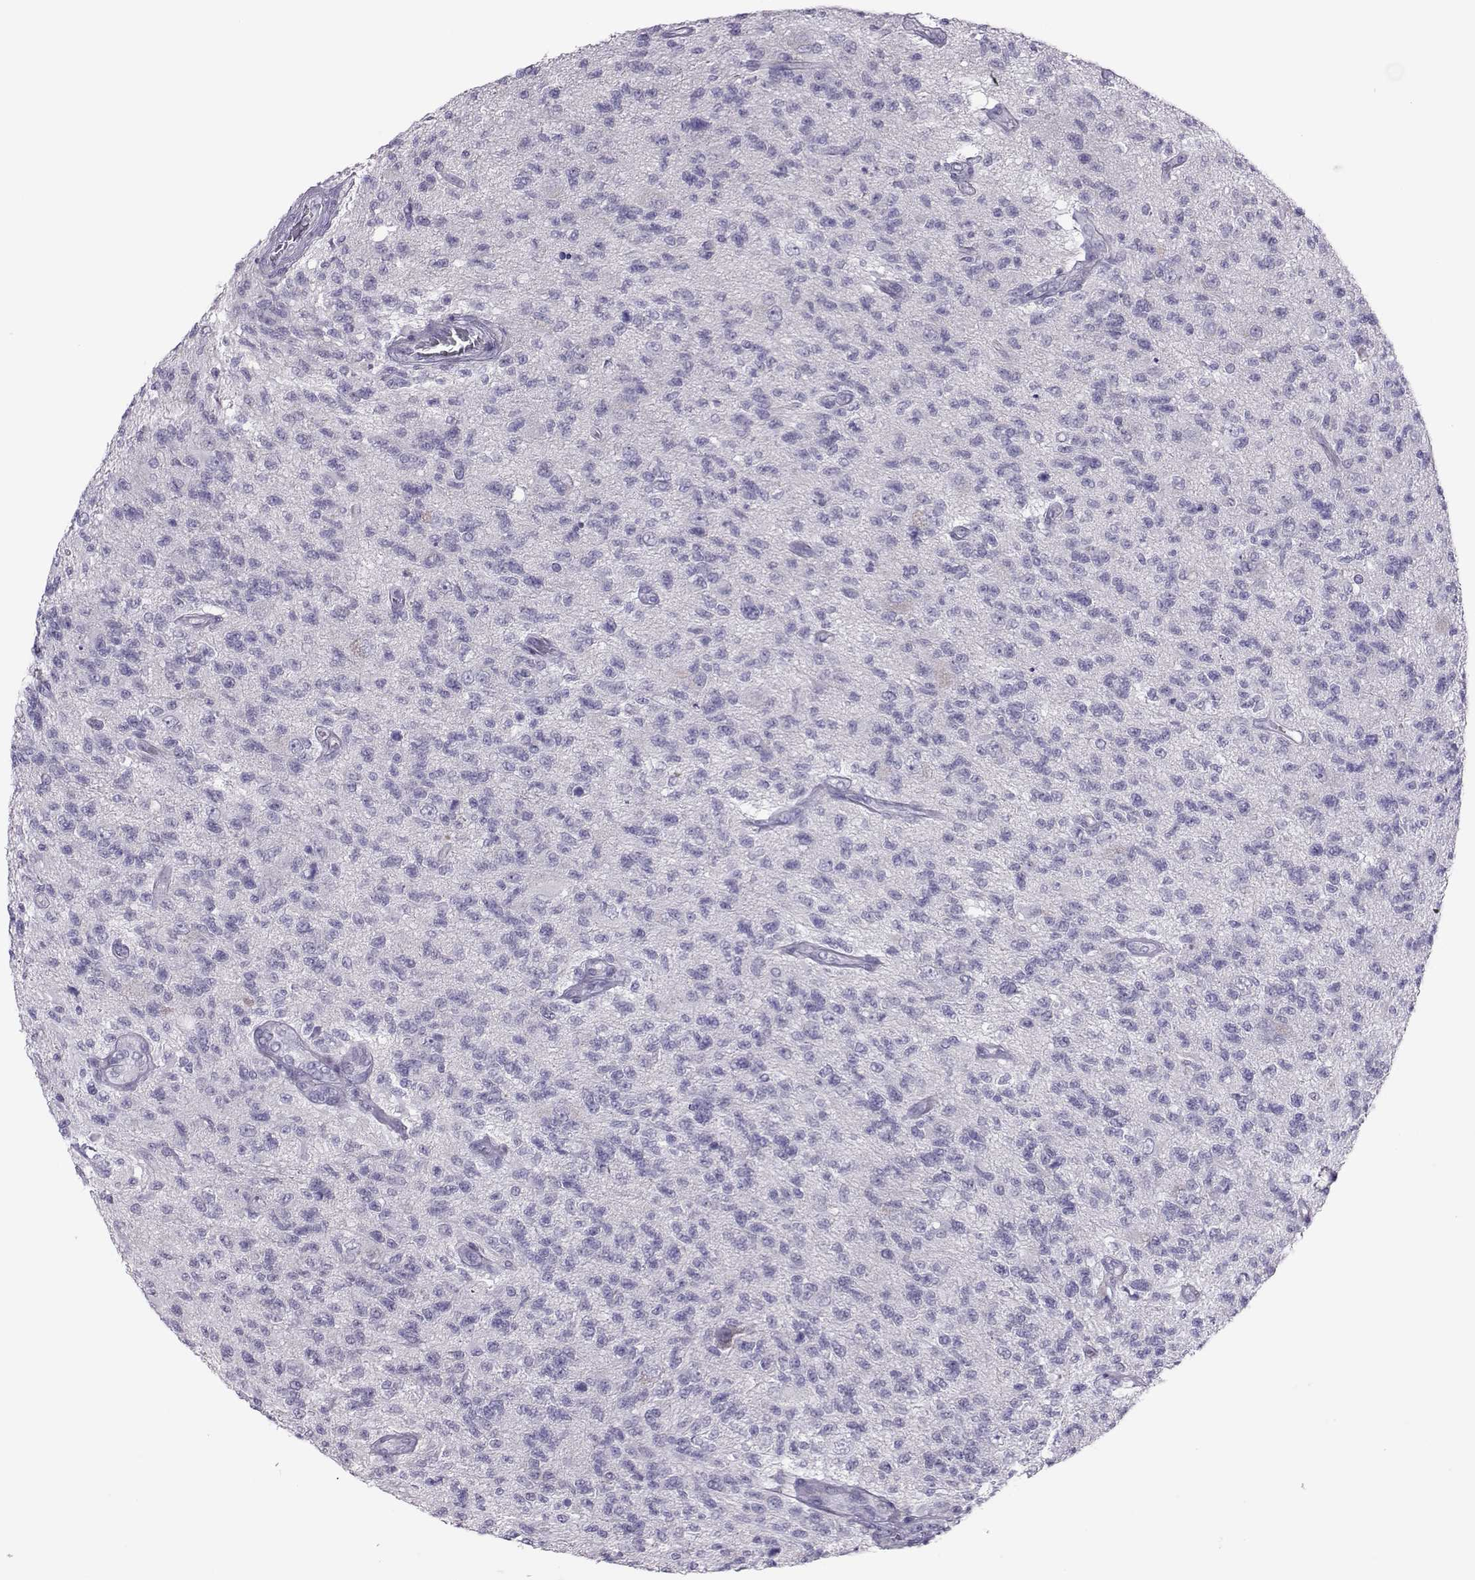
{"staining": {"intensity": "negative", "quantity": "none", "location": "none"}, "tissue": "glioma", "cell_type": "Tumor cells", "image_type": "cancer", "snomed": [{"axis": "morphology", "description": "Glioma, malignant, High grade"}, {"axis": "topography", "description": "Brain"}], "caption": "Image shows no significant protein positivity in tumor cells of glioma.", "gene": "TRPM7", "patient": {"sex": "male", "age": 56}}